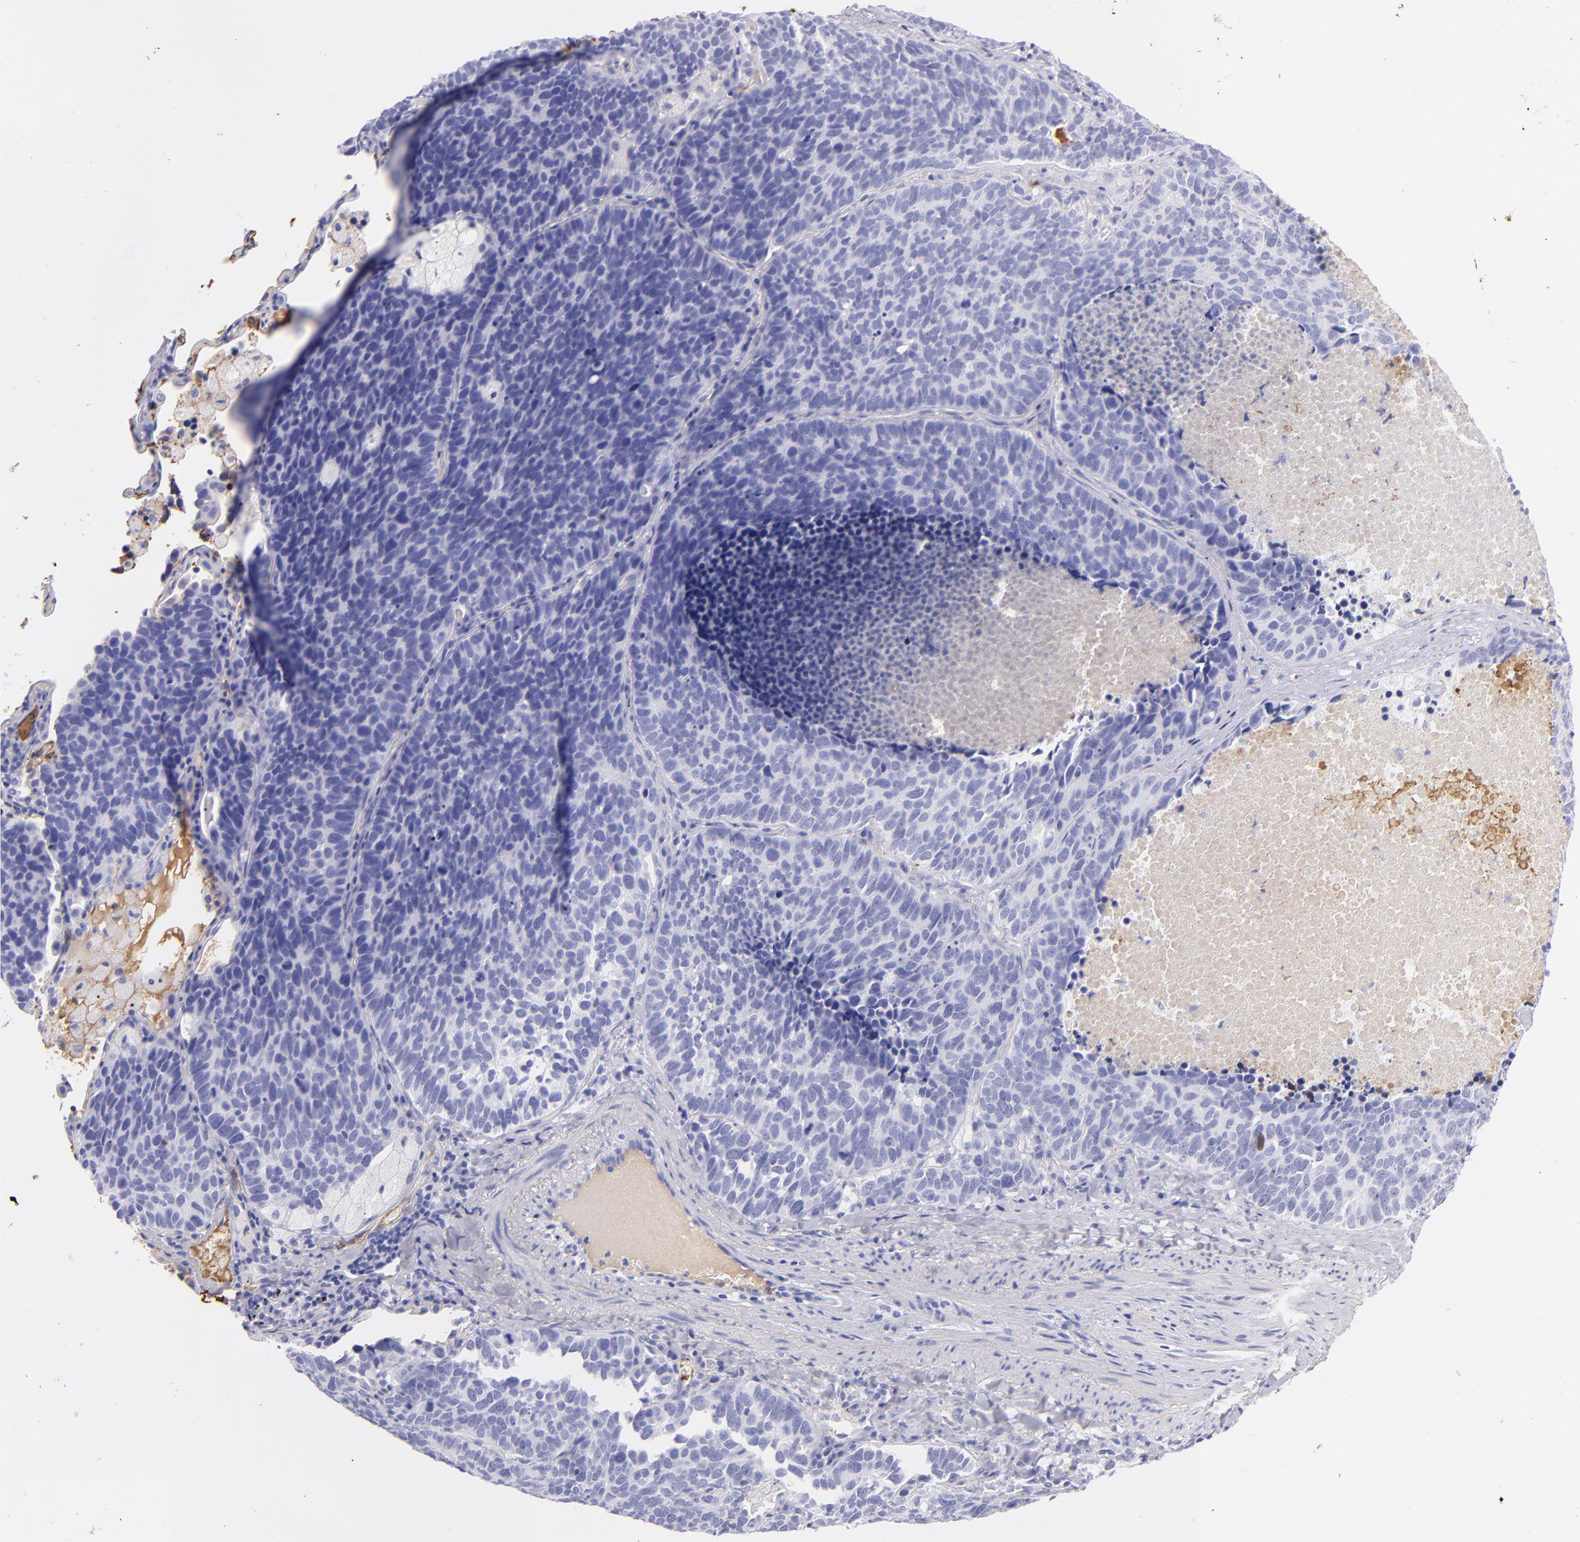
{"staining": {"intensity": "negative", "quantity": "none", "location": "none"}, "tissue": "lung cancer", "cell_type": "Tumor cells", "image_type": "cancer", "snomed": [{"axis": "morphology", "description": "Neoplasm, malignant, NOS"}, {"axis": "topography", "description": "Lung"}], "caption": "Tumor cells show no significant staining in lung cancer (neoplasm (malignant)).", "gene": "FGB", "patient": {"sex": "female", "age": 75}}